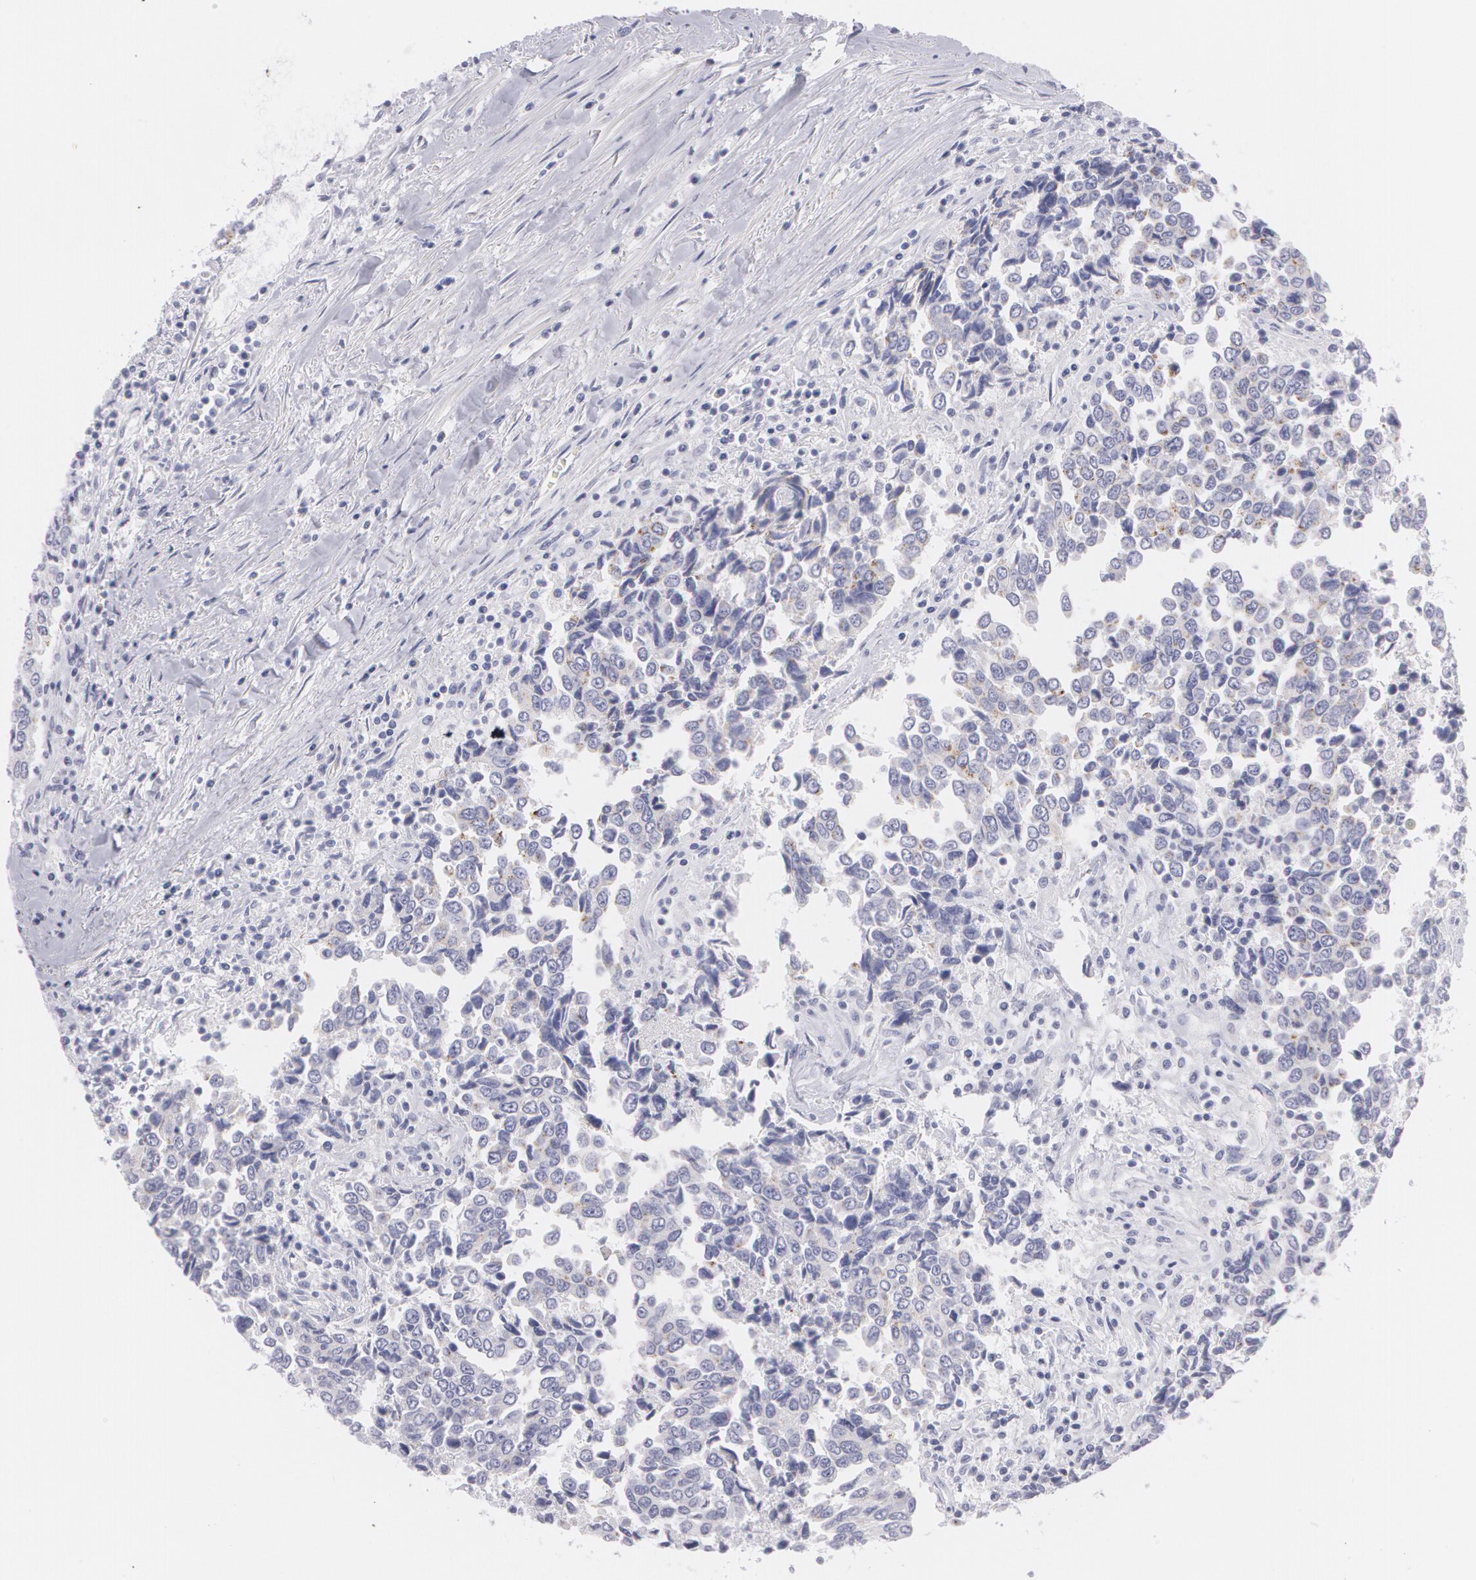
{"staining": {"intensity": "negative", "quantity": "none", "location": "none"}, "tissue": "urothelial cancer", "cell_type": "Tumor cells", "image_type": "cancer", "snomed": [{"axis": "morphology", "description": "Urothelial carcinoma, High grade"}, {"axis": "topography", "description": "Urinary bladder"}], "caption": "A micrograph of human high-grade urothelial carcinoma is negative for staining in tumor cells.", "gene": "AMACR", "patient": {"sex": "male", "age": 86}}